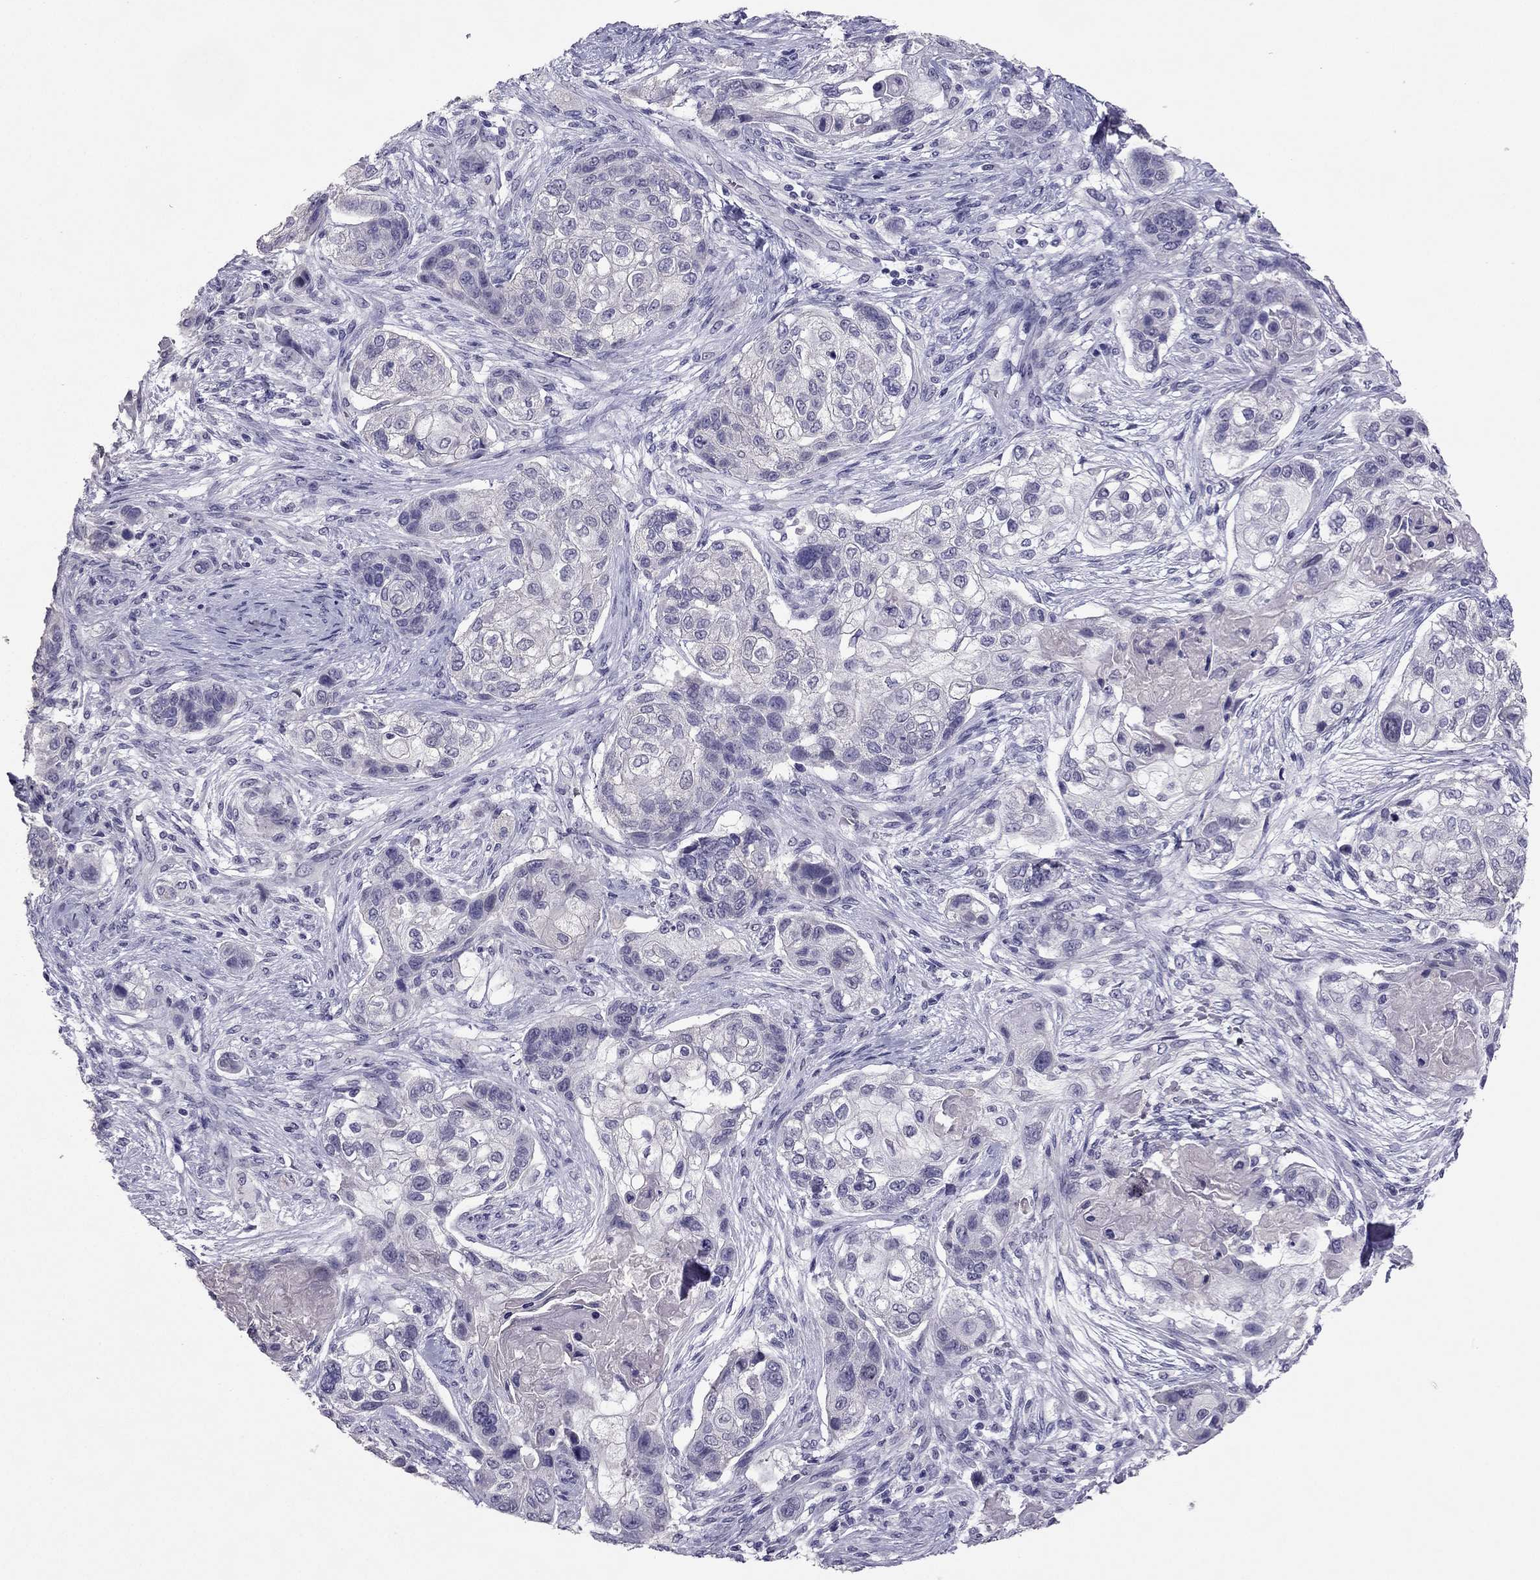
{"staining": {"intensity": "negative", "quantity": "none", "location": "none"}, "tissue": "lung cancer", "cell_type": "Tumor cells", "image_type": "cancer", "snomed": [{"axis": "morphology", "description": "Squamous cell carcinoma, NOS"}, {"axis": "topography", "description": "Lung"}], "caption": "An IHC image of lung cancer is shown. There is no staining in tumor cells of lung cancer.", "gene": "RHO", "patient": {"sex": "male", "age": 69}}